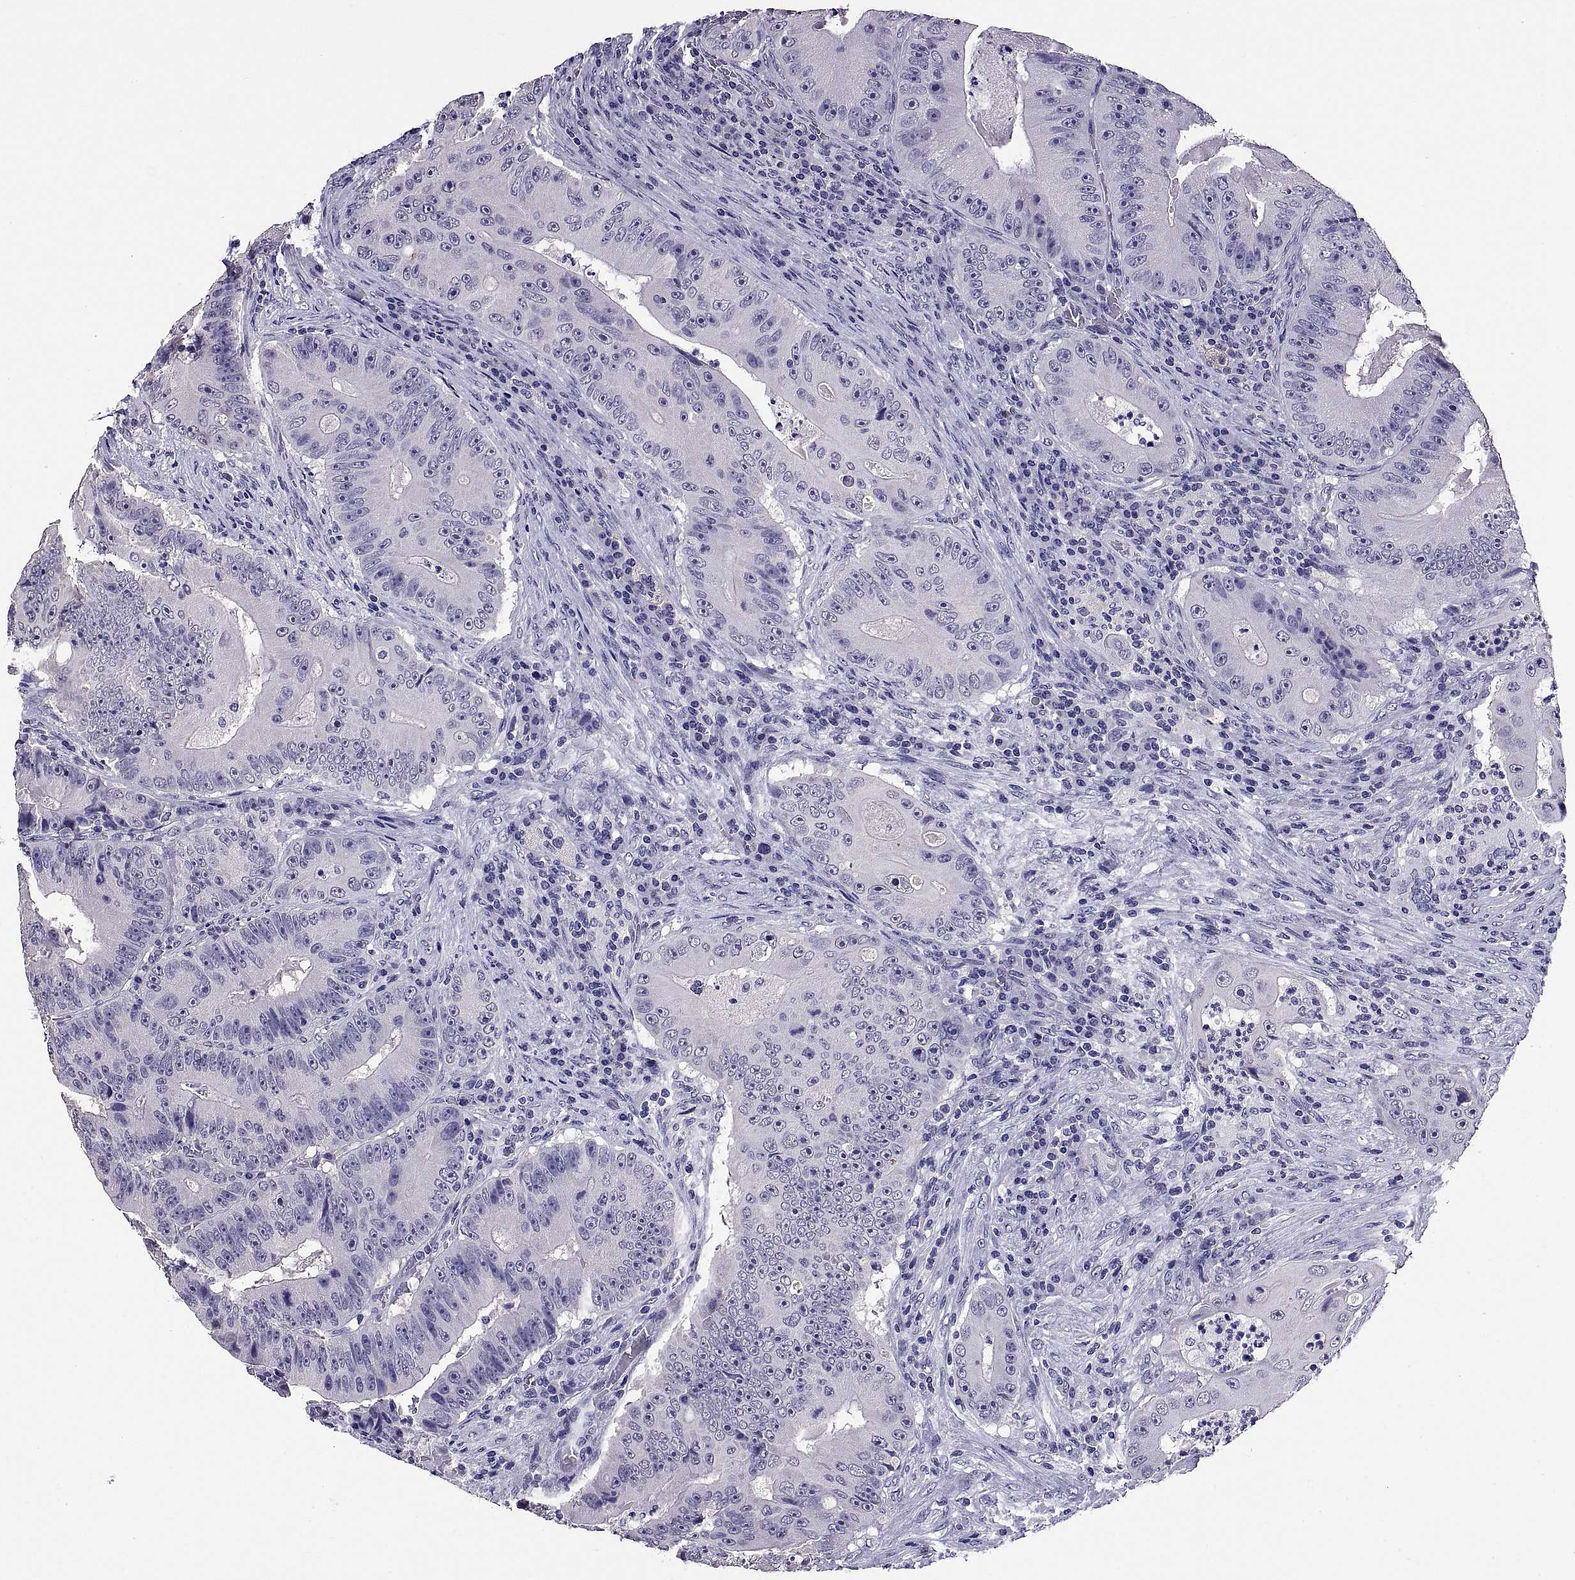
{"staining": {"intensity": "negative", "quantity": "none", "location": "none"}, "tissue": "colorectal cancer", "cell_type": "Tumor cells", "image_type": "cancer", "snomed": [{"axis": "morphology", "description": "Adenocarcinoma, NOS"}, {"axis": "topography", "description": "Colon"}], "caption": "Colorectal adenocarcinoma was stained to show a protein in brown. There is no significant expression in tumor cells.", "gene": "TGFBR3L", "patient": {"sex": "female", "age": 86}}